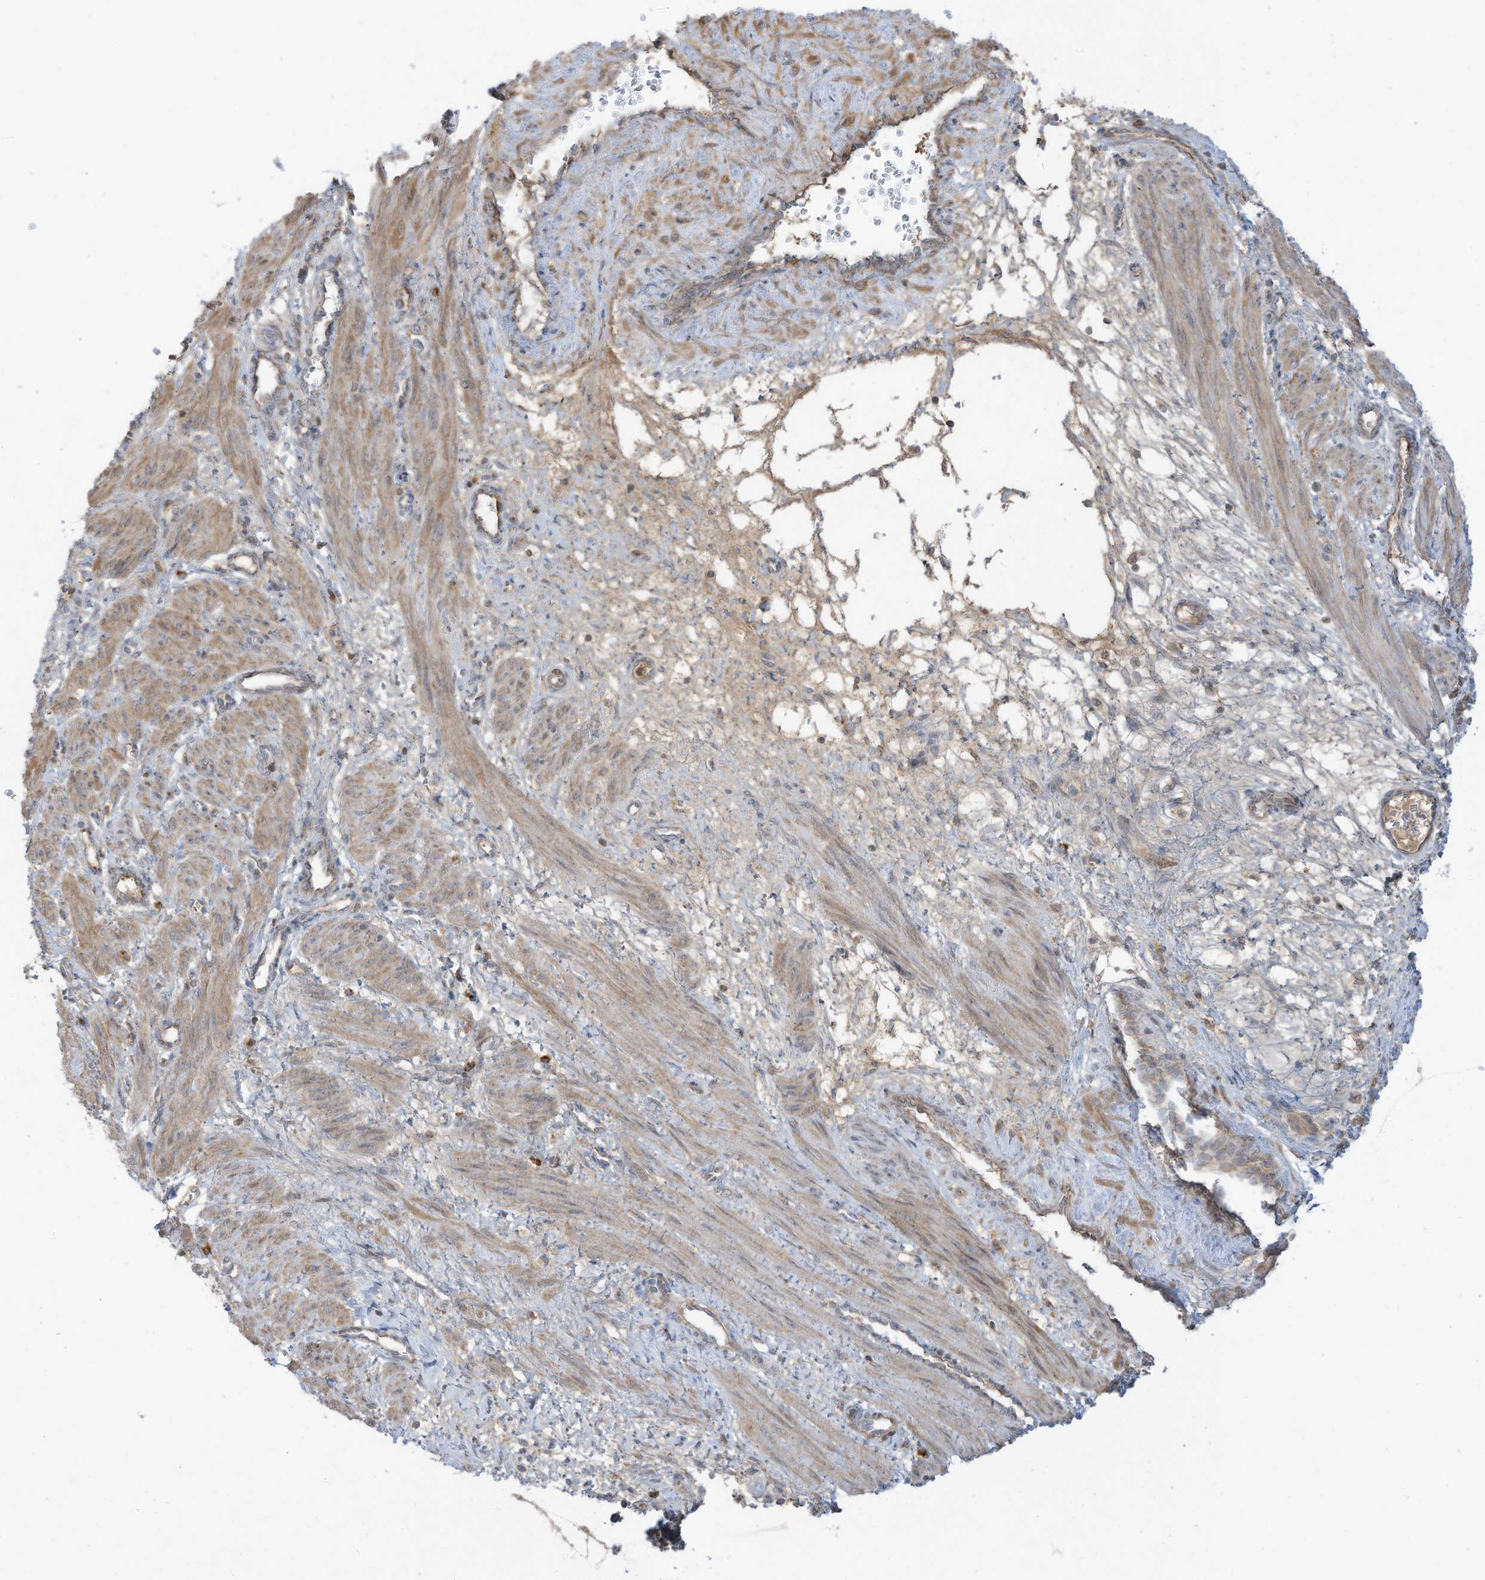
{"staining": {"intensity": "moderate", "quantity": ">75%", "location": "cytoplasmic/membranous"}, "tissue": "smooth muscle", "cell_type": "Smooth muscle cells", "image_type": "normal", "snomed": [{"axis": "morphology", "description": "Normal tissue, NOS"}, {"axis": "topography", "description": "Endometrium"}], "caption": "A high-resolution histopathology image shows IHC staining of normal smooth muscle, which exhibits moderate cytoplasmic/membranous positivity in approximately >75% of smooth muscle cells.", "gene": "CGAS", "patient": {"sex": "female", "age": 33}}